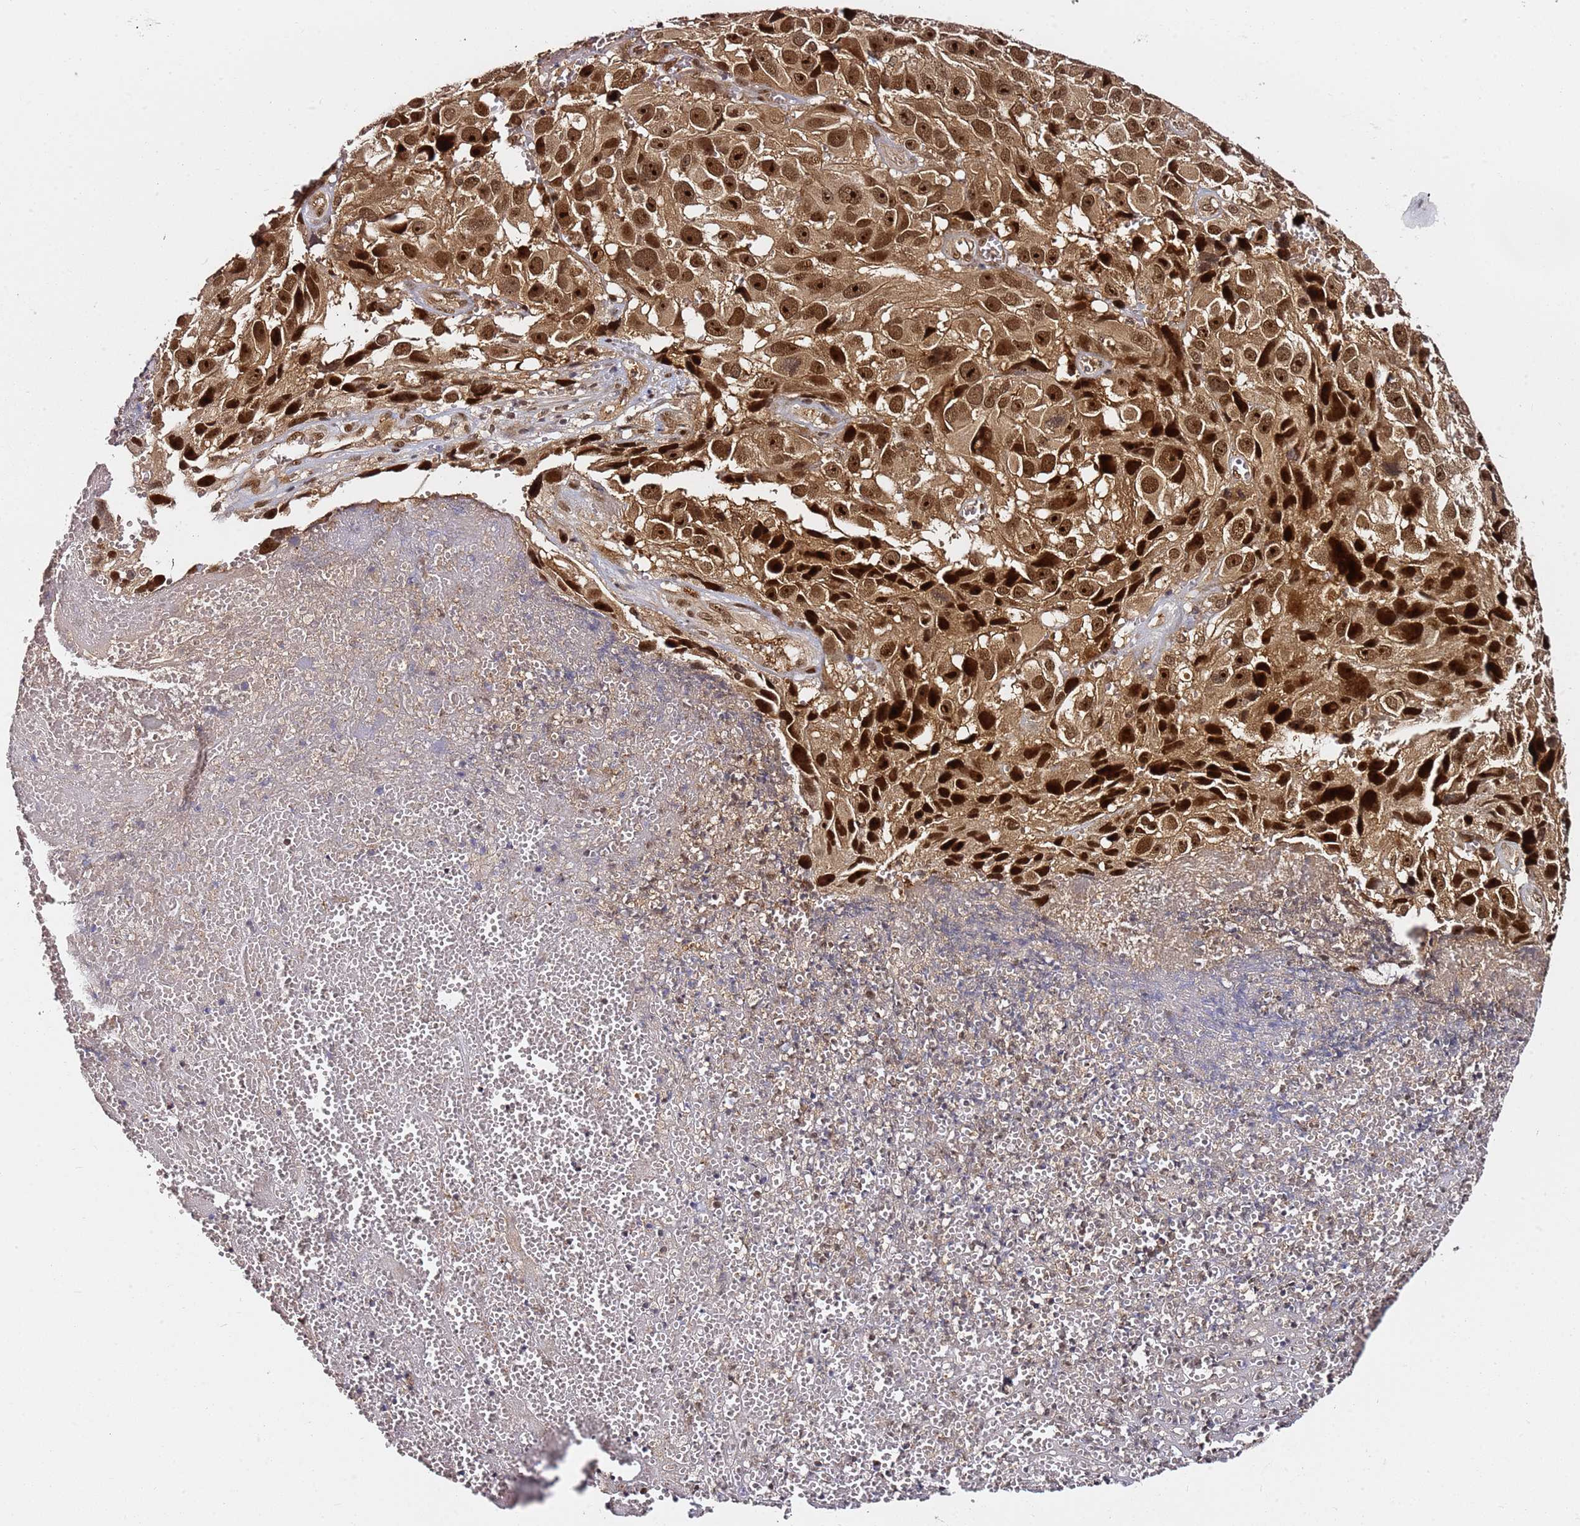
{"staining": {"intensity": "strong", "quantity": ">75%", "location": "nuclear"}, "tissue": "melanoma", "cell_type": "Tumor cells", "image_type": "cancer", "snomed": [{"axis": "morphology", "description": "Malignant melanoma, NOS"}, {"axis": "topography", "description": "Skin"}], "caption": "A brown stain shows strong nuclear positivity of a protein in human melanoma tumor cells.", "gene": "RGS18", "patient": {"sex": "male", "age": 84}}